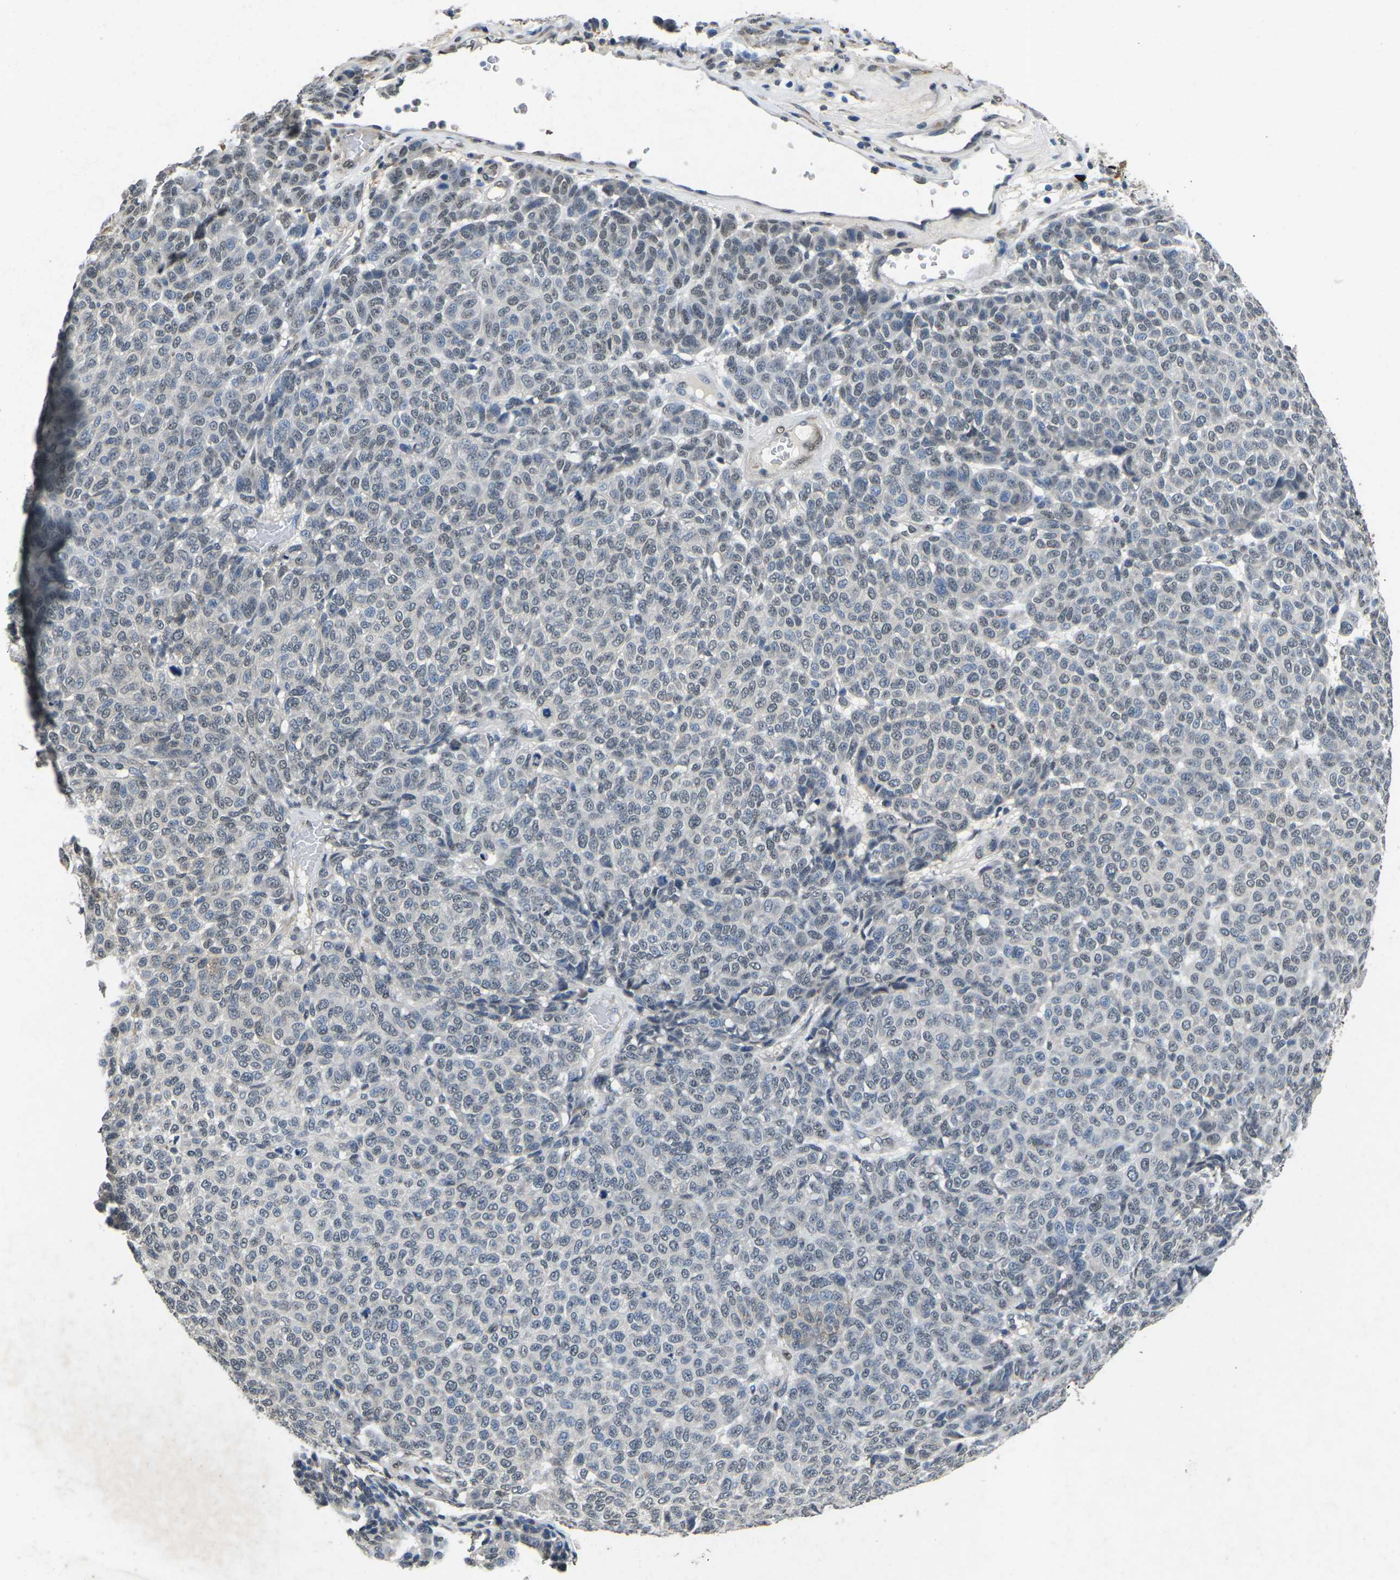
{"staining": {"intensity": "weak", "quantity": "<25%", "location": "cytoplasmic/membranous"}, "tissue": "melanoma", "cell_type": "Tumor cells", "image_type": "cancer", "snomed": [{"axis": "morphology", "description": "Malignant melanoma, NOS"}, {"axis": "topography", "description": "Skin"}], "caption": "This is an IHC image of melanoma. There is no positivity in tumor cells.", "gene": "SCNN1B", "patient": {"sex": "male", "age": 59}}